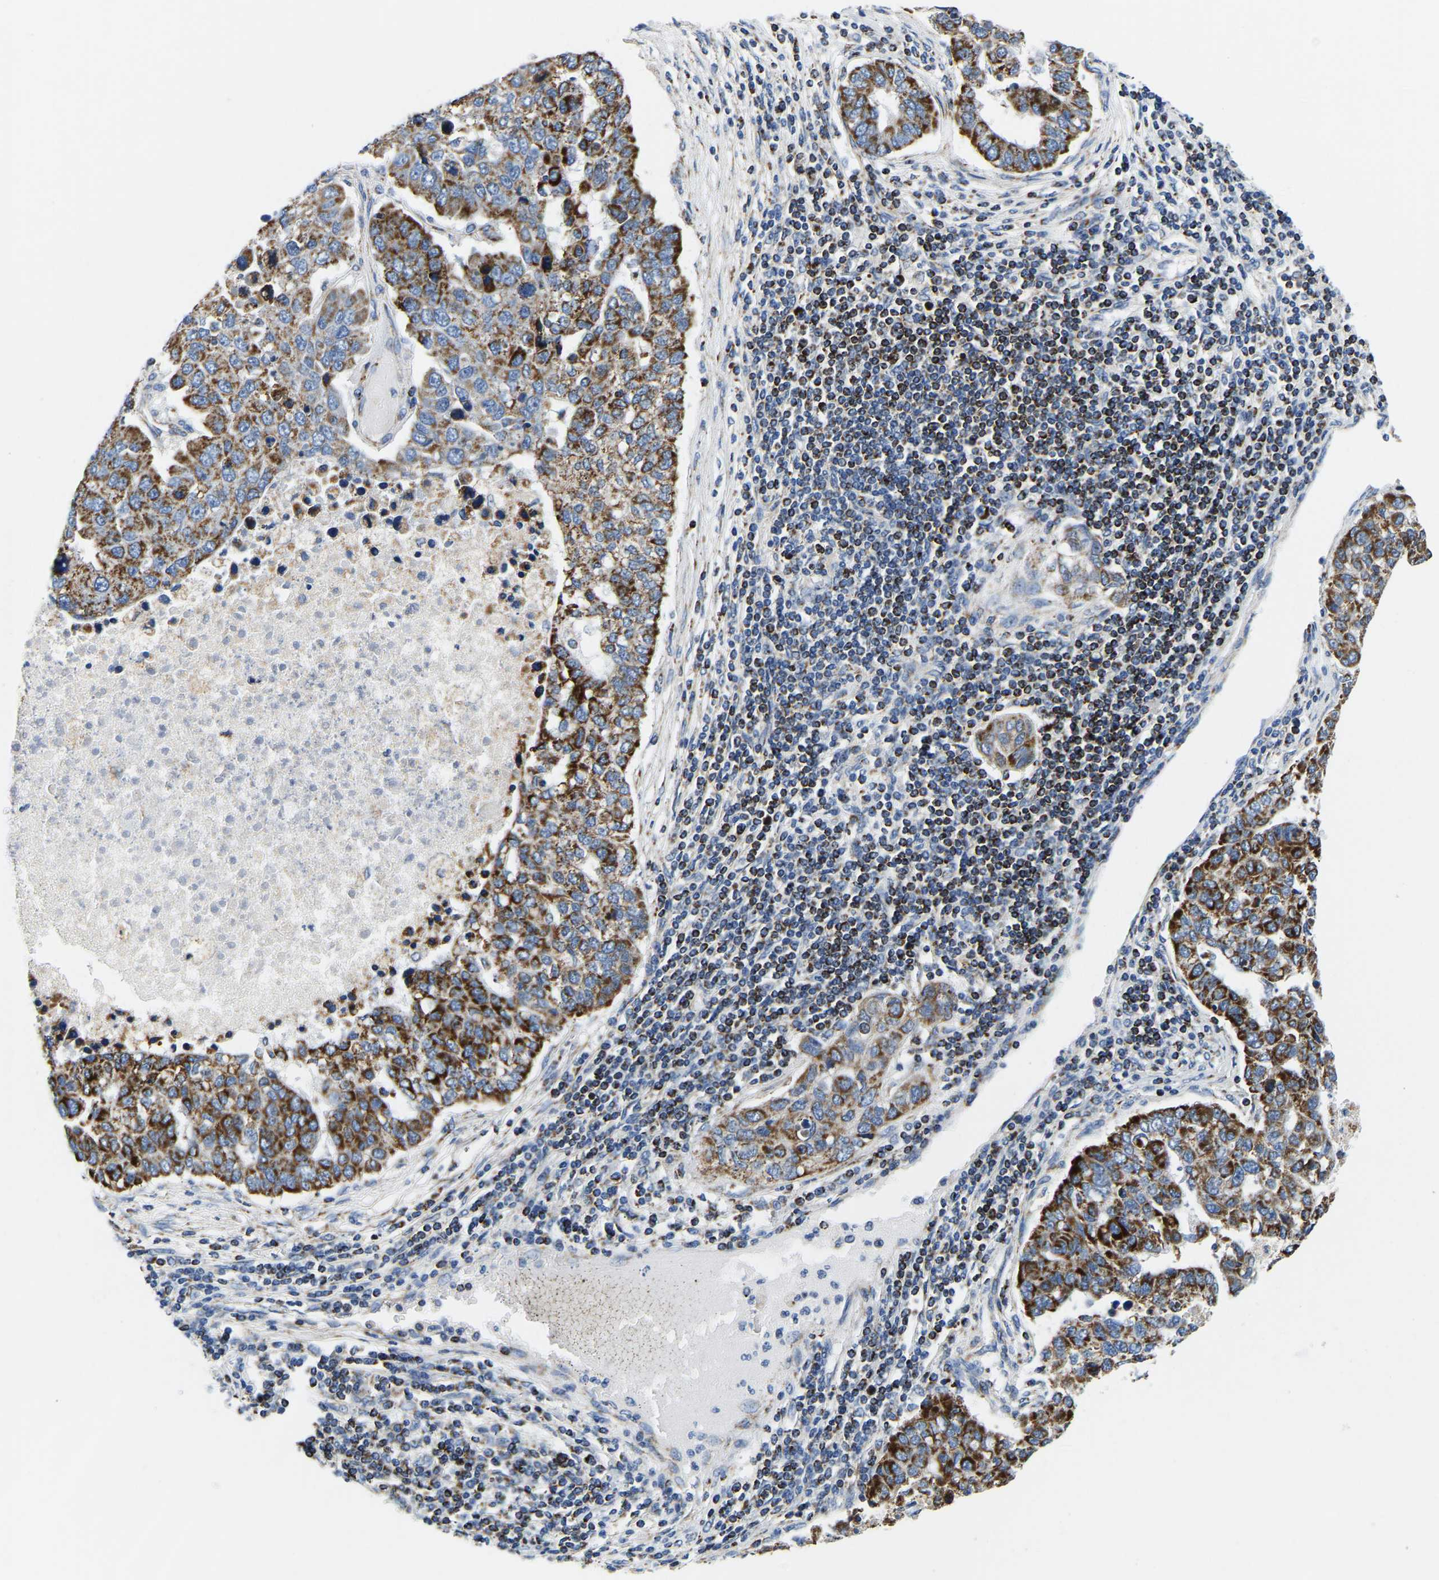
{"staining": {"intensity": "strong", "quantity": "25%-75%", "location": "cytoplasmic/membranous"}, "tissue": "pancreatic cancer", "cell_type": "Tumor cells", "image_type": "cancer", "snomed": [{"axis": "morphology", "description": "Adenocarcinoma, NOS"}, {"axis": "topography", "description": "Pancreas"}], "caption": "The histopathology image displays immunohistochemical staining of pancreatic cancer (adenocarcinoma). There is strong cytoplasmic/membranous positivity is identified in about 25%-75% of tumor cells. The protein of interest is stained brown, and the nuclei are stained in blue (DAB IHC with brightfield microscopy, high magnification).", "gene": "SFXN1", "patient": {"sex": "female", "age": 61}}